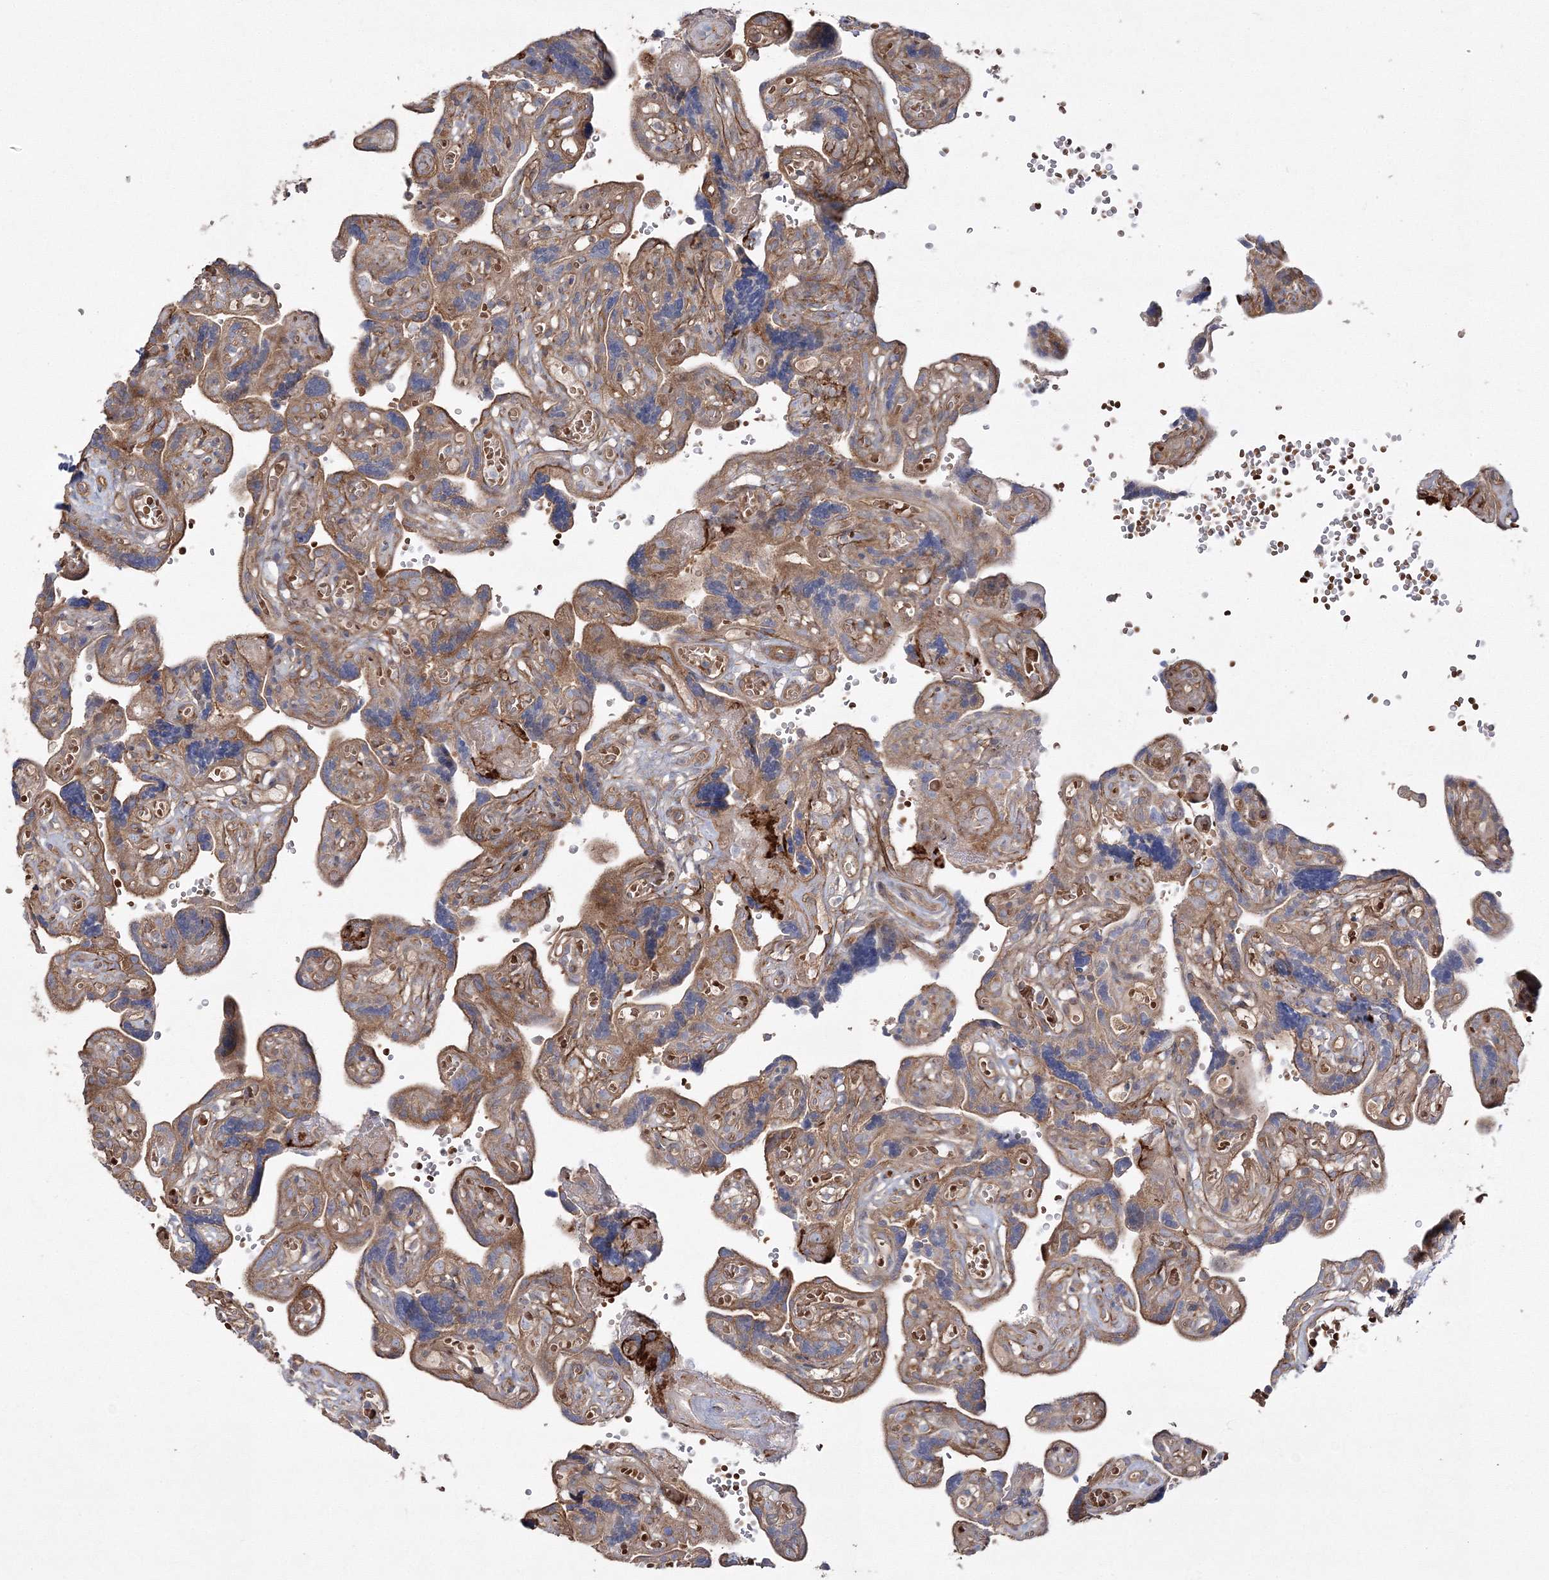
{"staining": {"intensity": "moderate", "quantity": ">75%", "location": "cytoplasmic/membranous"}, "tissue": "placenta", "cell_type": "Trophoblastic cells", "image_type": "normal", "snomed": [{"axis": "morphology", "description": "Normal tissue, NOS"}, {"axis": "topography", "description": "Placenta"}], "caption": "DAB (3,3'-diaminobenzidine) immunohistochemical staining of benign placenta shows moderate cytoplasmic/membranous protein expression in about >75% of trophoblastic cells. (brown staining indicates protein expression, while blue staining denotes nuclei).", "gene": "ZSWIM6", "patient": {"sex": "female", "age": 30}}